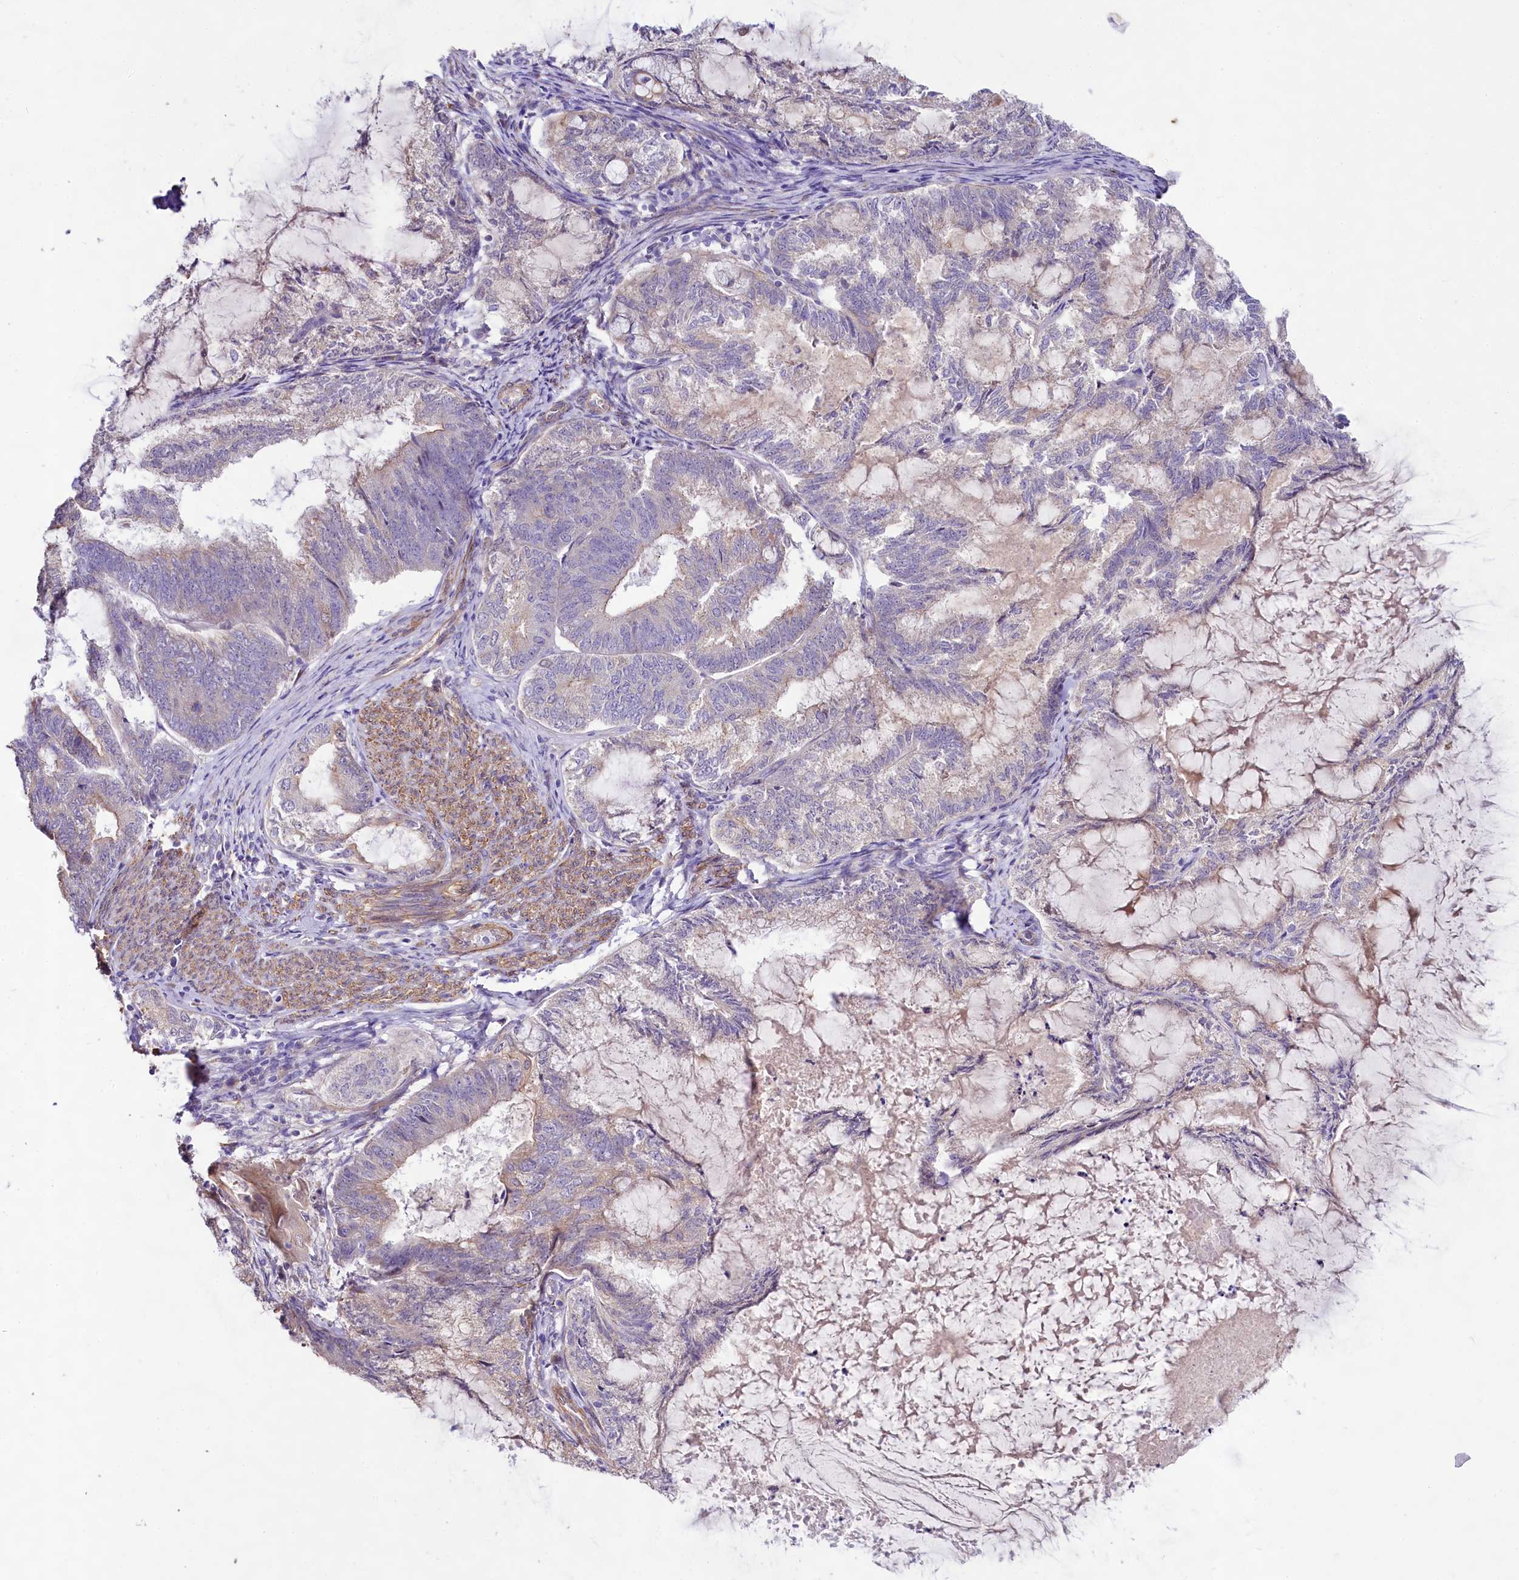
{"staining": {"intensity": "moderate", "quantity": "<25%", "location": "cytoplasmic/membranous"}, "tissue": "endometrial cancer", "cell_type": "Tumor cells", "image_type": "cancer", "snomed": [{"axis": "morphology", "description": "Adenocarcinoma, NOS"}, {"axis": "topography", "description": "Endometrium"}], "caption": "High-power microscopy captured an immunohistochemistry micrograph of adenocarcinoma (endometrial), revealing moderate cytoplasmic/membranous expression in about <25% of tumor cells. (DAB IHC with brightfield microscopy, high magnification).", "gene": "VPS11", "patient": {"sex": "female", "age": 86}}